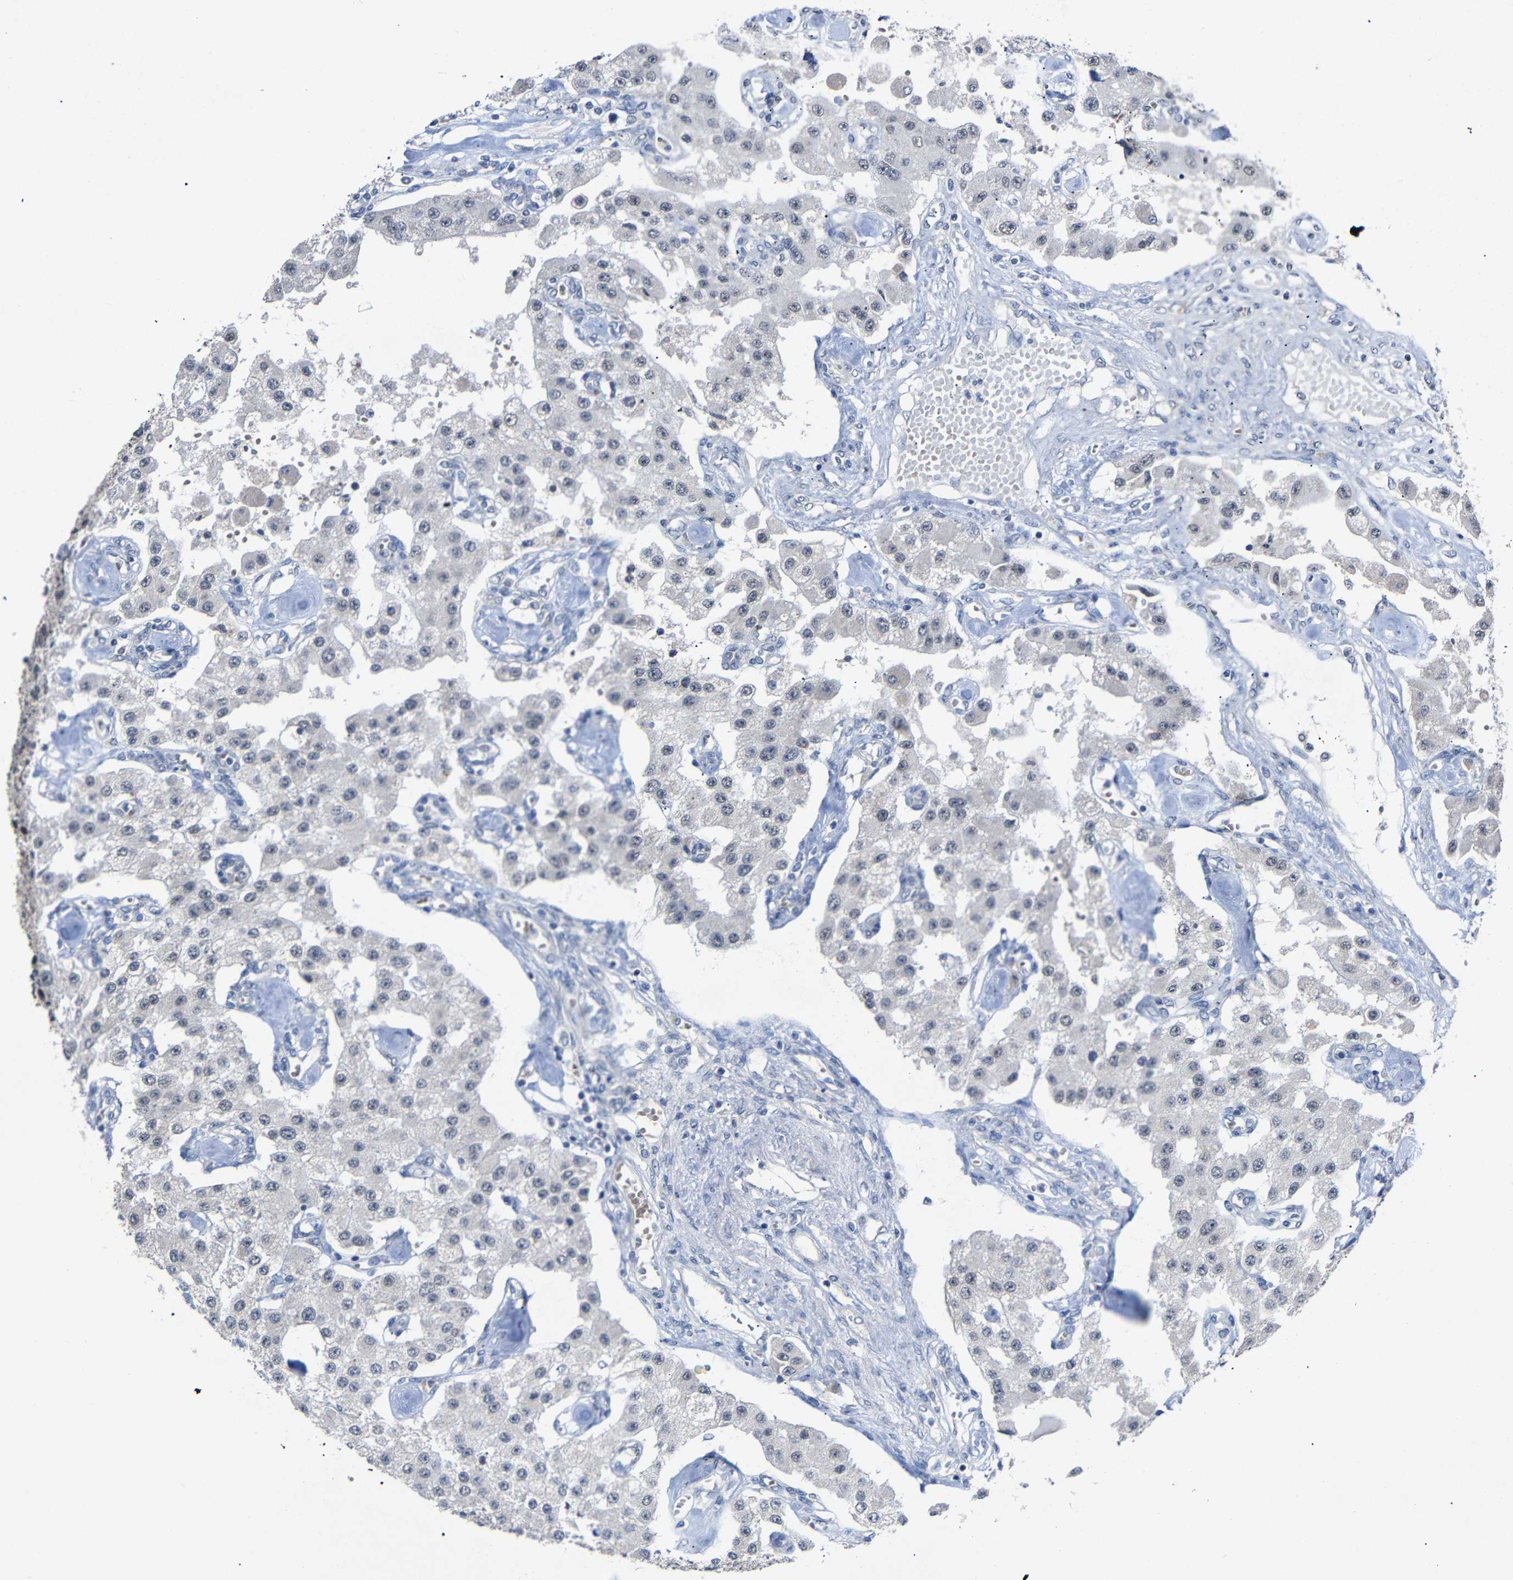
{"staining": {"intensity": "negative", "quantity": "none", "location": "none"}, "tissue": "carcinoid", "cell_type": "Tumor cells", "image_type": "cancer", "snomed": [{"axis": "morphology", "description": "Carcinoid, malignant, NOS"}, {"axis": "topography", "description": "Pancreas"}], "caption": "Immunohistochemistry of carcinoid exhibits no staining in tumor cells. (DAB (3,3'-diaminobenzidine) immunohistochemistry (IHC) with hematoxylin counter stain).", "gene": "HNF1A", "patient": {"sex": "male", "age": 41}}